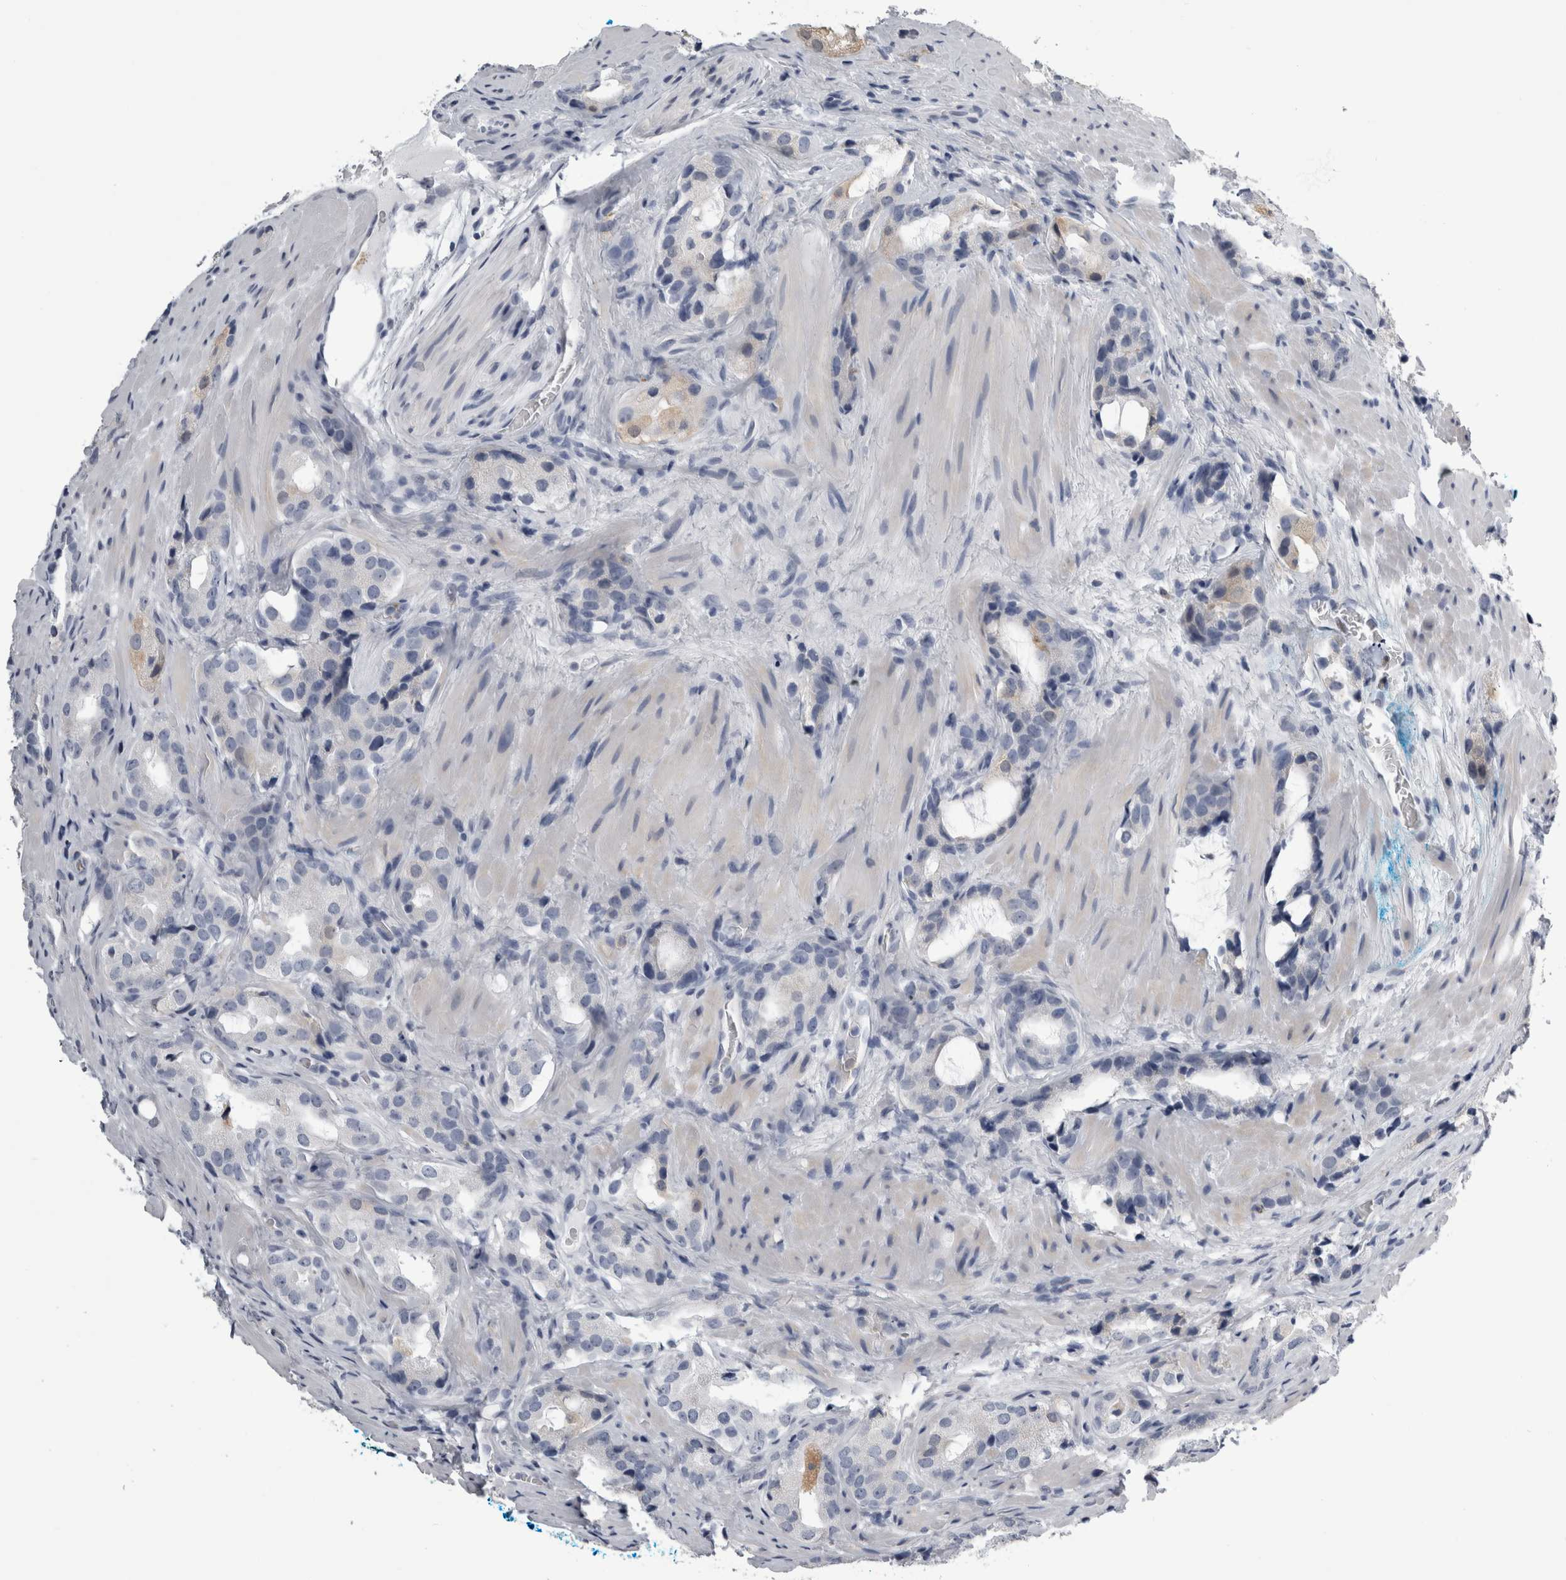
{"staining": {"intensity": "negative", "quantity": "none", "location": "none"}, "tissue": "prostate cancer", "cell_type": "Tumor cells", "image_type": "cancer", "snomed": [{"axis": "morphology", "description": "Adenocarcinoma, High grade"}, {"axis": "topography", "description": "Prostate"}], "caption": "Tumor cells show no significant protein staining in prostate adenocarcinoma (high-grade).", "gene": "ALDH8A1", "patient": {"sex": "male", "age": 63}}